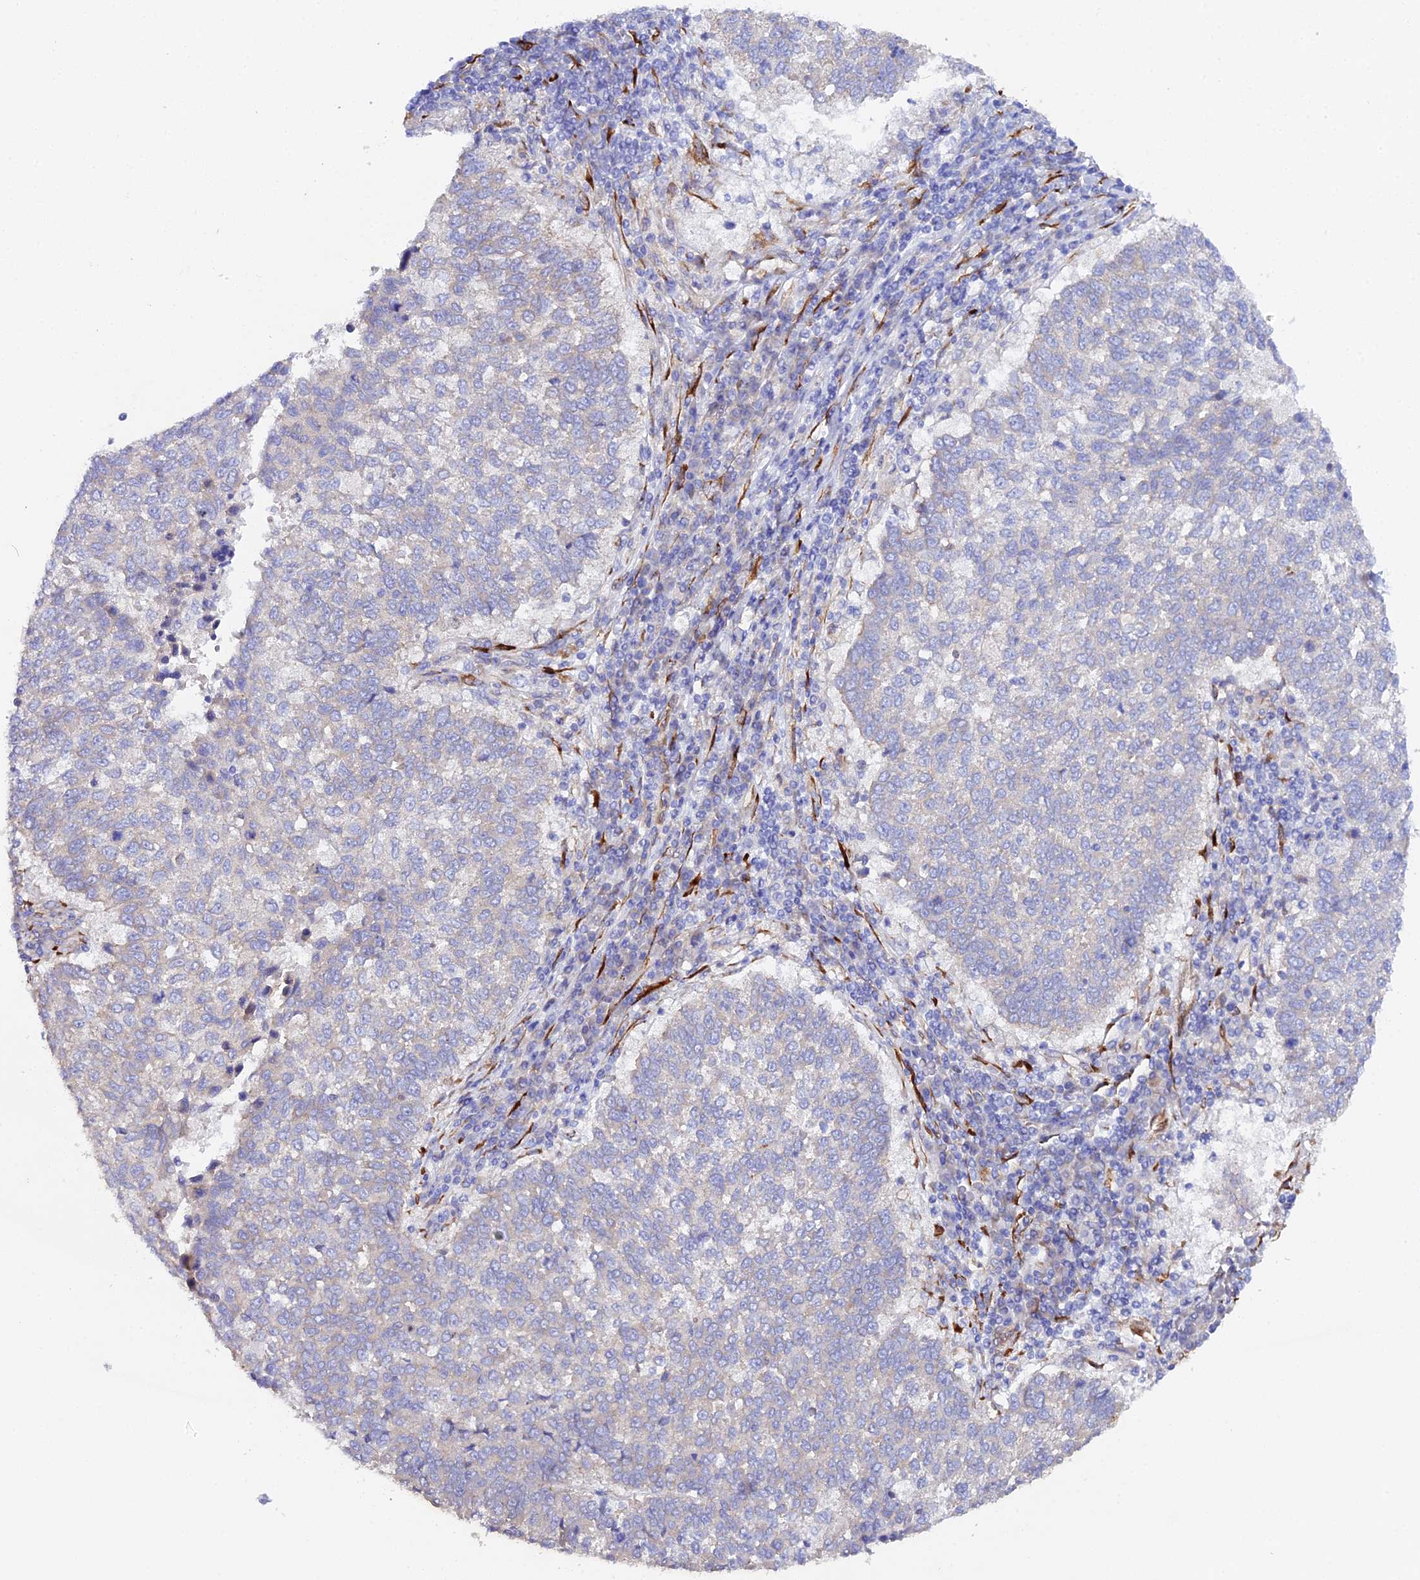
{"staining": {"intensity": "weak", "quantity": "<25%", "location": "cytoplasmic/membranous"}, "tissue": "lung cancer", "cell_type": "Tumor cells", "image_type": "cancer", "snomed": [{"axis": "morphology", "description": "Squamous cell carcinoma, NOS"}, {"axis": "topography", "description": "Lung"}], "caption": "This image is of lung cancer stained with immunohistochemistry (IHC) to label a protein in brown with the nuclei are counter-stained blue. There is no positivity in tumor cells.", "gene": "CFAP45", "patient": {"sex": "male", "age": 73}}